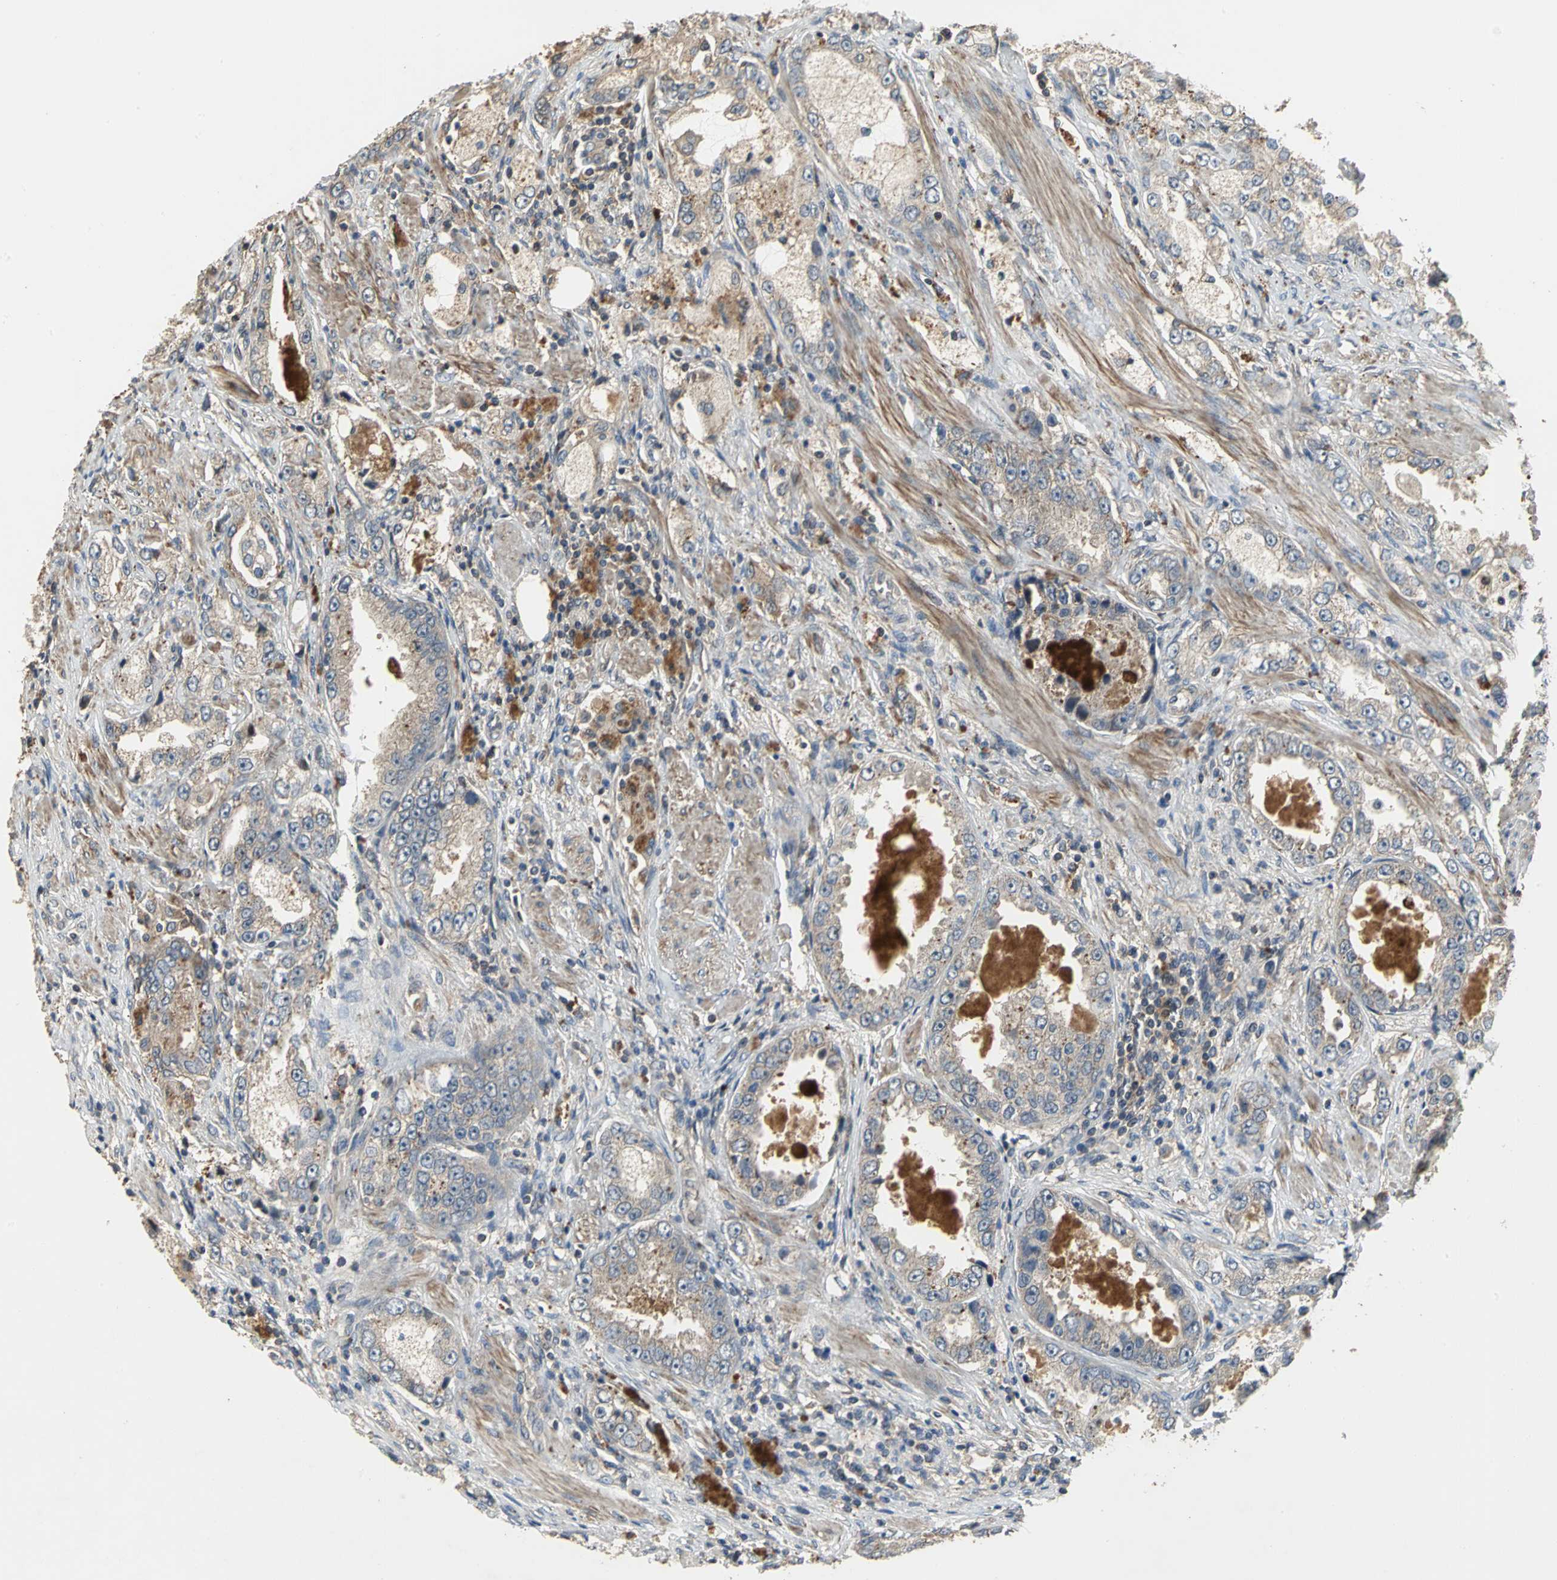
{"staining": {"intensity": "moderate", "quantity": ">75%", "location": "cytoplasmic/membranous"}, "tissue": "prostate cancer", "cell_type": "Tumor cells", "image_type": "cancer", "snomed": [{"axis": "morphology", "description": "Adenocarcinoma, High grade"}, {"axis": "topography", "description": "Prostate"}], "caption": "Immunohistochemistry (IHC) (DAB) staining of human high-grade adenocarcinoma (prostate) displays moderate cytoplasmic/membranous protein positivity in approximately >75% of tumor cells.", "gene": "MET", "patient": {"sex": "male", "age": 63}}